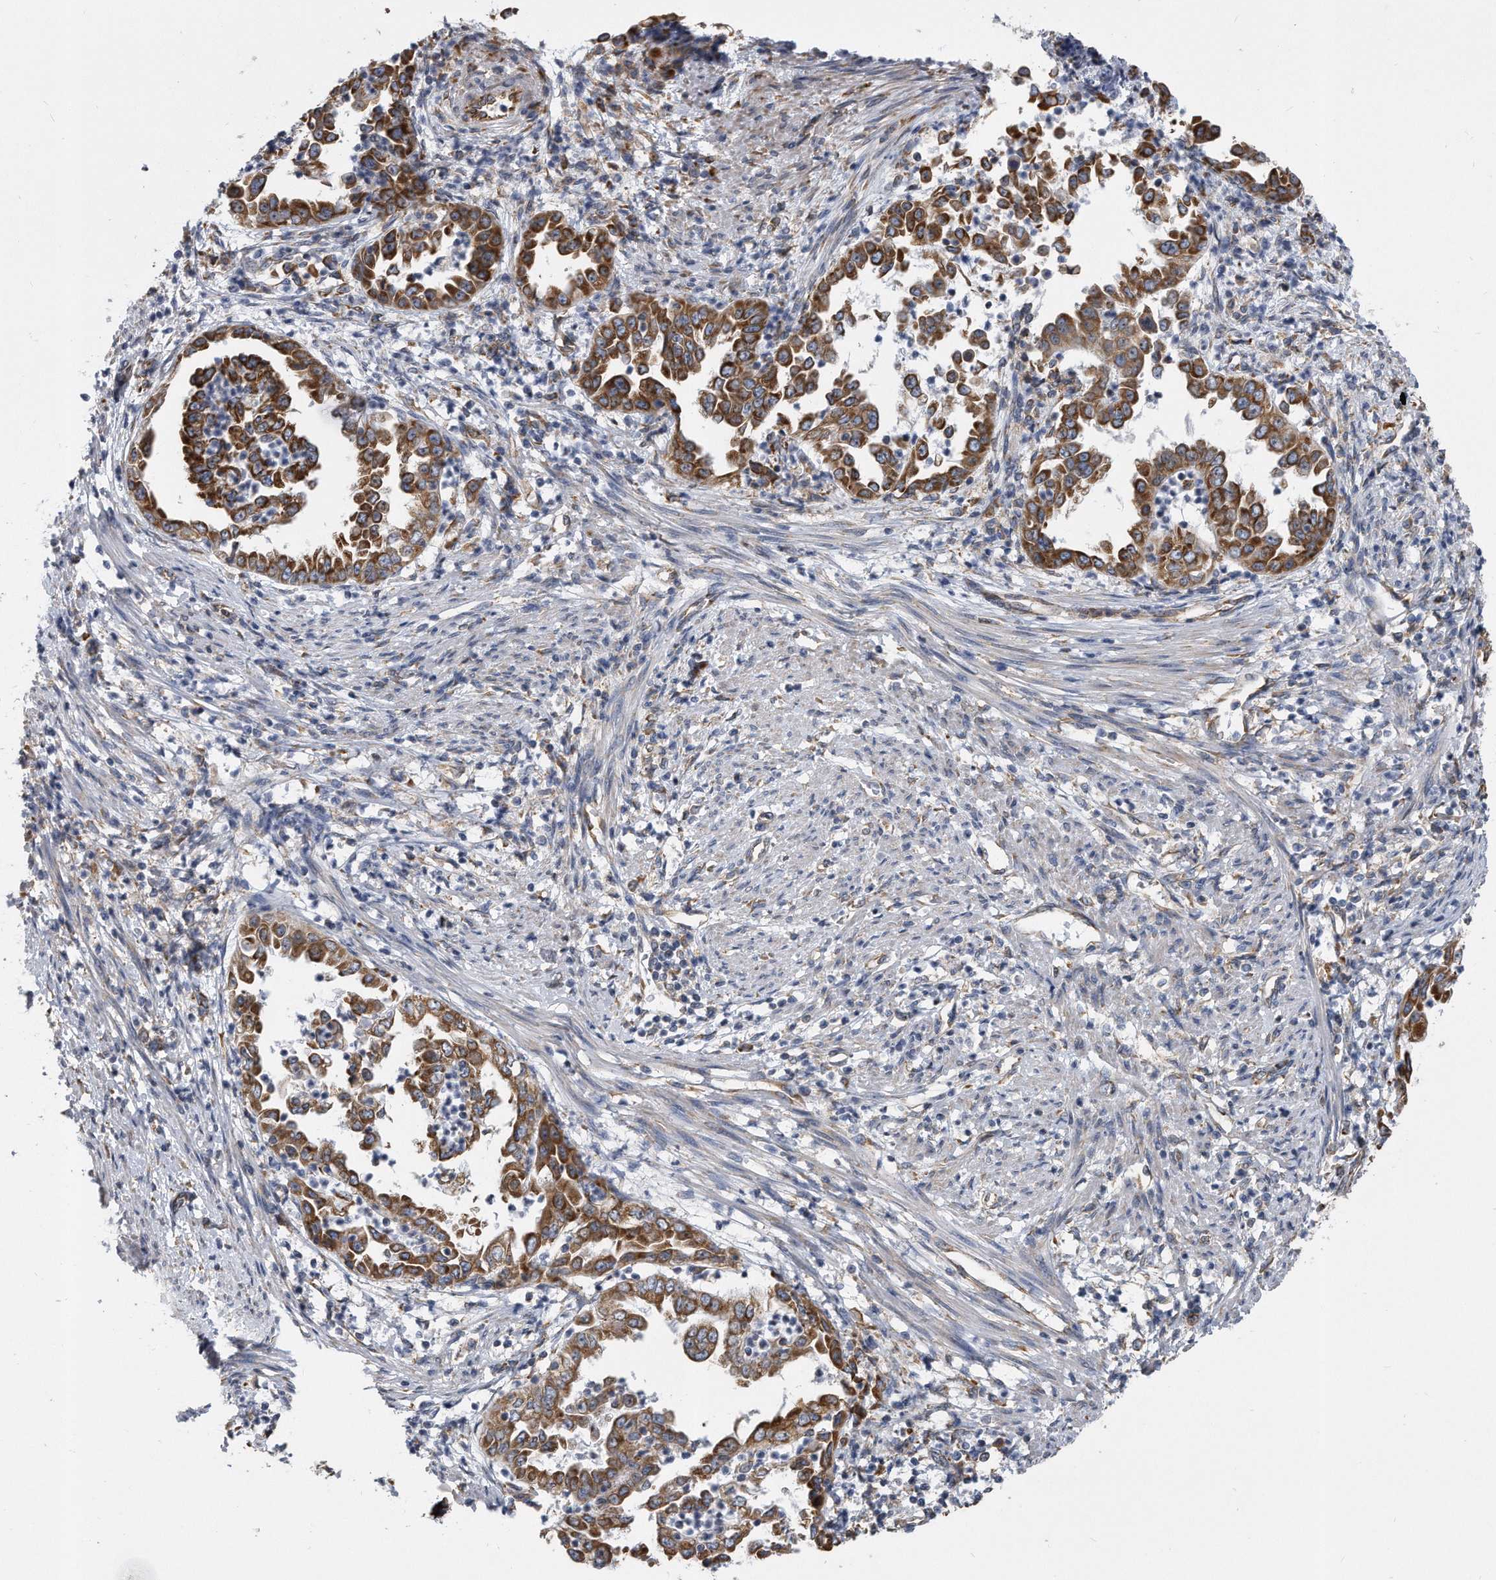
{"staining": {"intensity": "strong", "quantity": ">75%", "location": "cytoplasmic/membranous"}, "tissue": "endometrial cancer", "cell_type": "Tumor cells", "image_type": "cancer", "snomed": [{"axis": "morphology", "description": "Adenocarcinoma, NOS"}, {"axis": "topography", "description": "Endometrium"}], "caption": "Protein staining of endometrial cancer tissue exhibits strong cytoplasmic/membranous positivity in about >75% of tumor cells. (brown staining indicates protein expression, while blue staining denotes nuclei).", "gene": "CCDC47", "patient": {"sex": "female", "age": 85}}